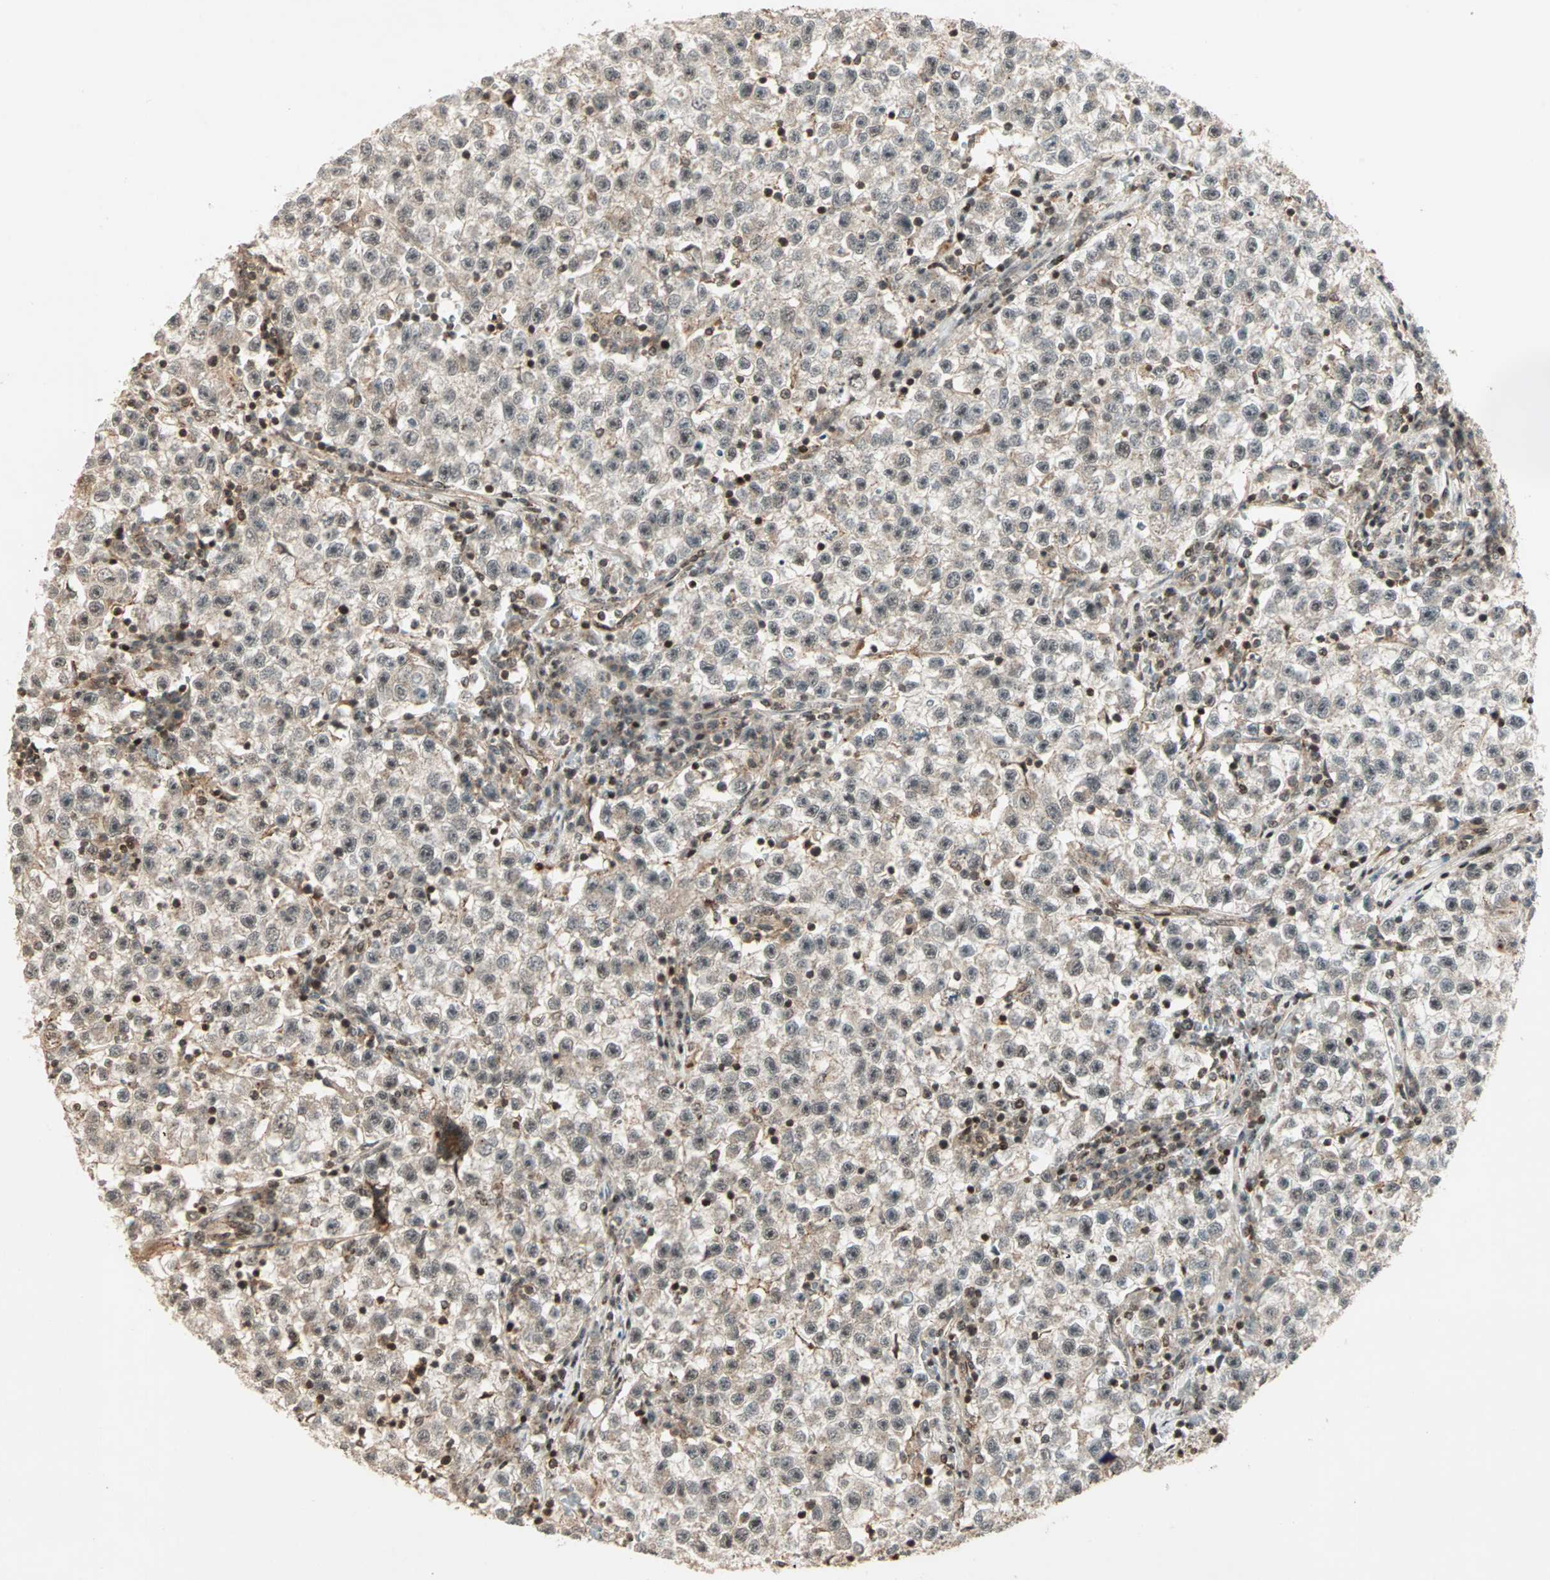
{"staining": {"intensity": "moderate", "quantity": ">75%", "location": "cytoplasmic/membranous,nuclear"}, "tissue": "testis cancer", "cell_type": "Tumor cells", "image_type": "cancer", "snomed": [{"axis": "morphology", "description": "Seminoma, NOS"}, {"axis": "topography", "description": "Testis"}], "caption": "Immunohistochemistry (IHC) micrograph of neoplastic tissue: human testis cancer stained using IHC exhibits medium levels of moderate protein expression localized specifically in the cytoplasmic/membranous and nuclear of tumor cells, appearing as a cytoplasmic/membranous and nuclear brown color.", "gene": "ZBED9", "patient": {"sex": "male", "age": 22}}